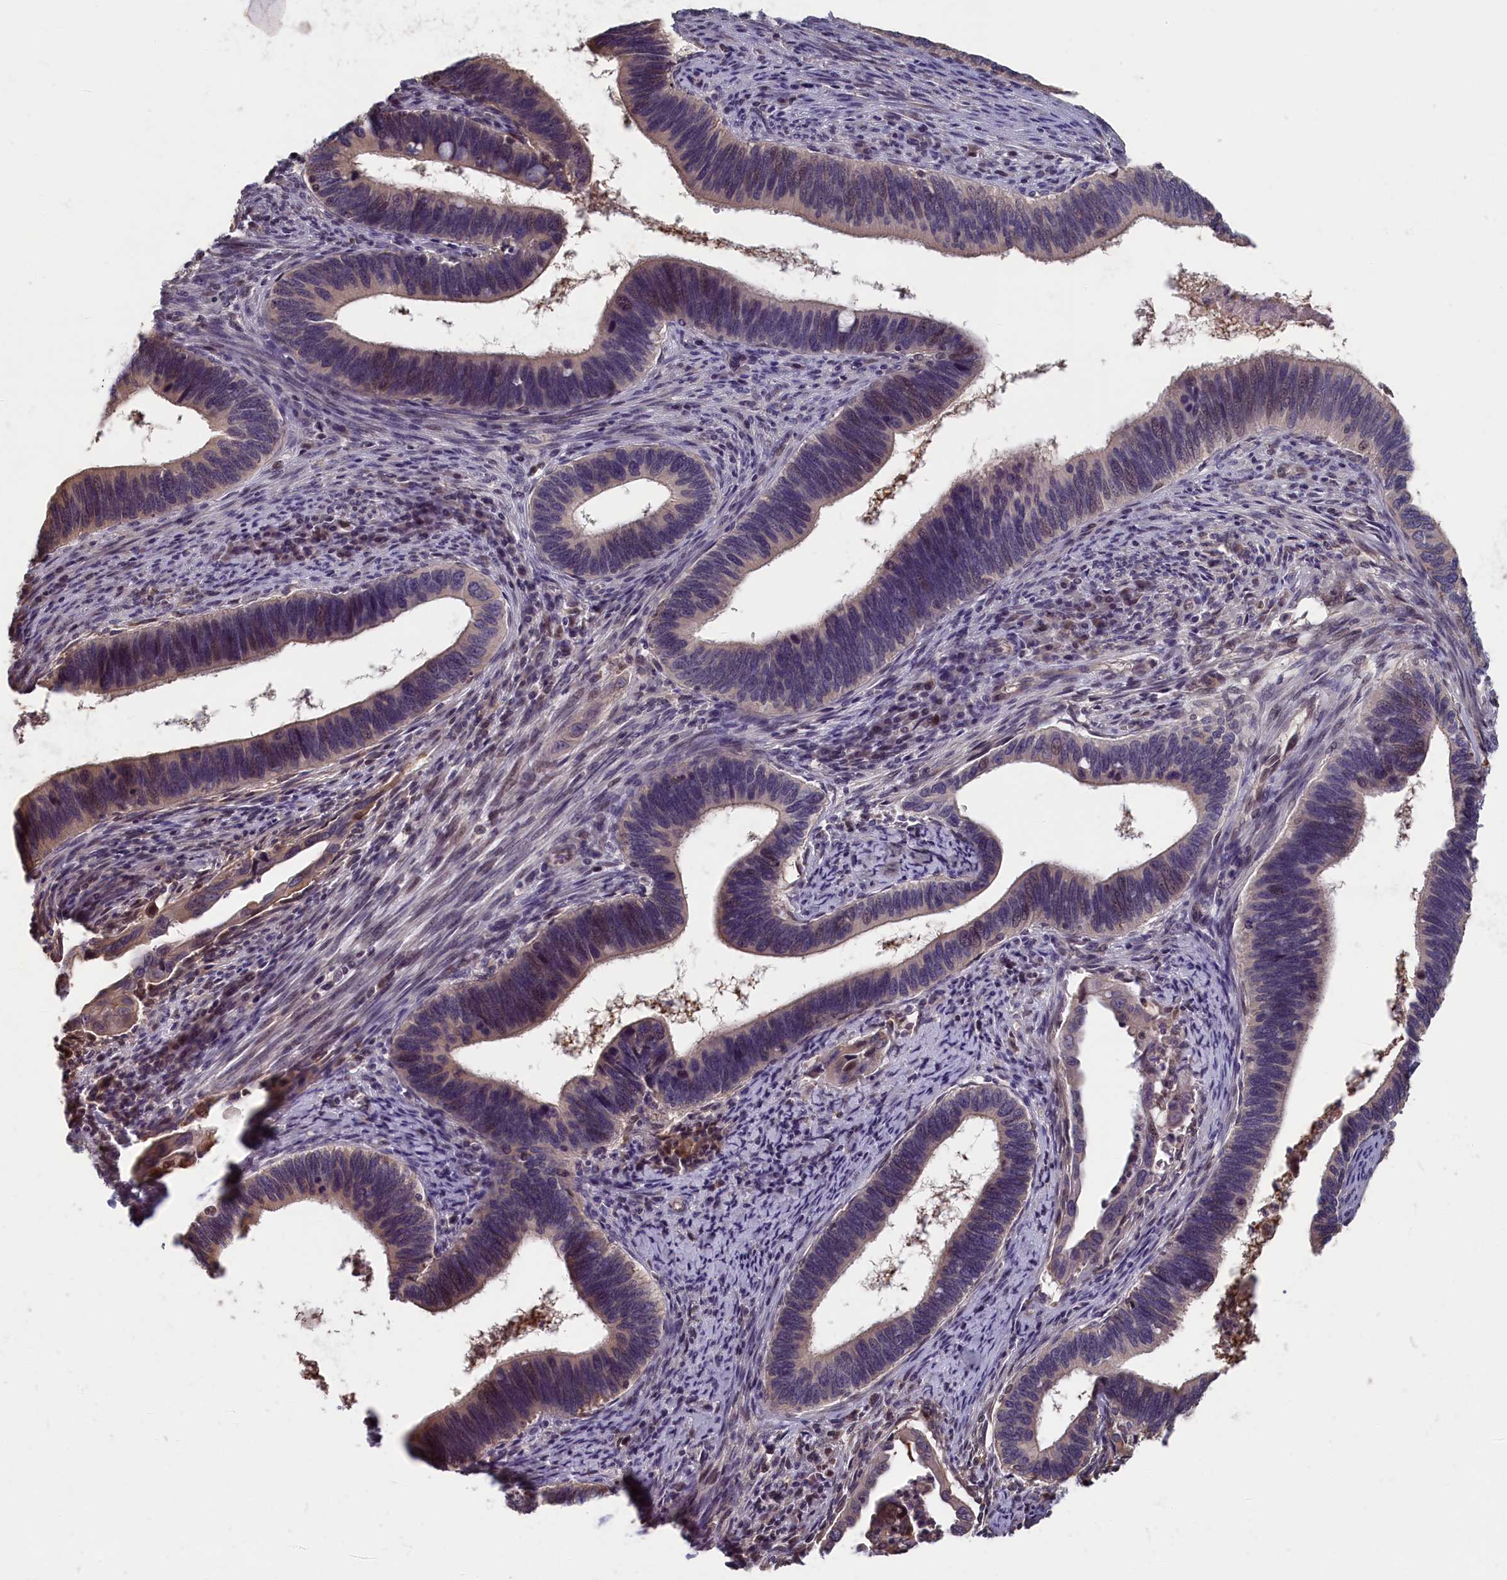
{"staining": {"intensity": "weak", "quantity": "25%-75%", "location": "cytoplasmic/membranous,nuclear"}, "tissue": "cervical cancer", "cell_type": "Tumor cells", "image_type": "cancer", "snomed": [{"axis": "morphology", "description": "Adenocarcinoma, NOS"}, {"axis": "topography", "description": "Cervix"}], "caption": "Immunohistochemistry staining of cervical cancer (adenocarcinoma), which shows low levels of weak cytoplasmic/membranous and nuclear expression in about 25%-75% of tumor cells indicating weak cytoplasmic/membranous and nuclear protein staining. The staining was performed using DAB (brown) for protein detection and nuclei were counterstained in hematoxylin (blue).", "gene": "TMEM116", "patient": {"sex": "female", "age": 42}}